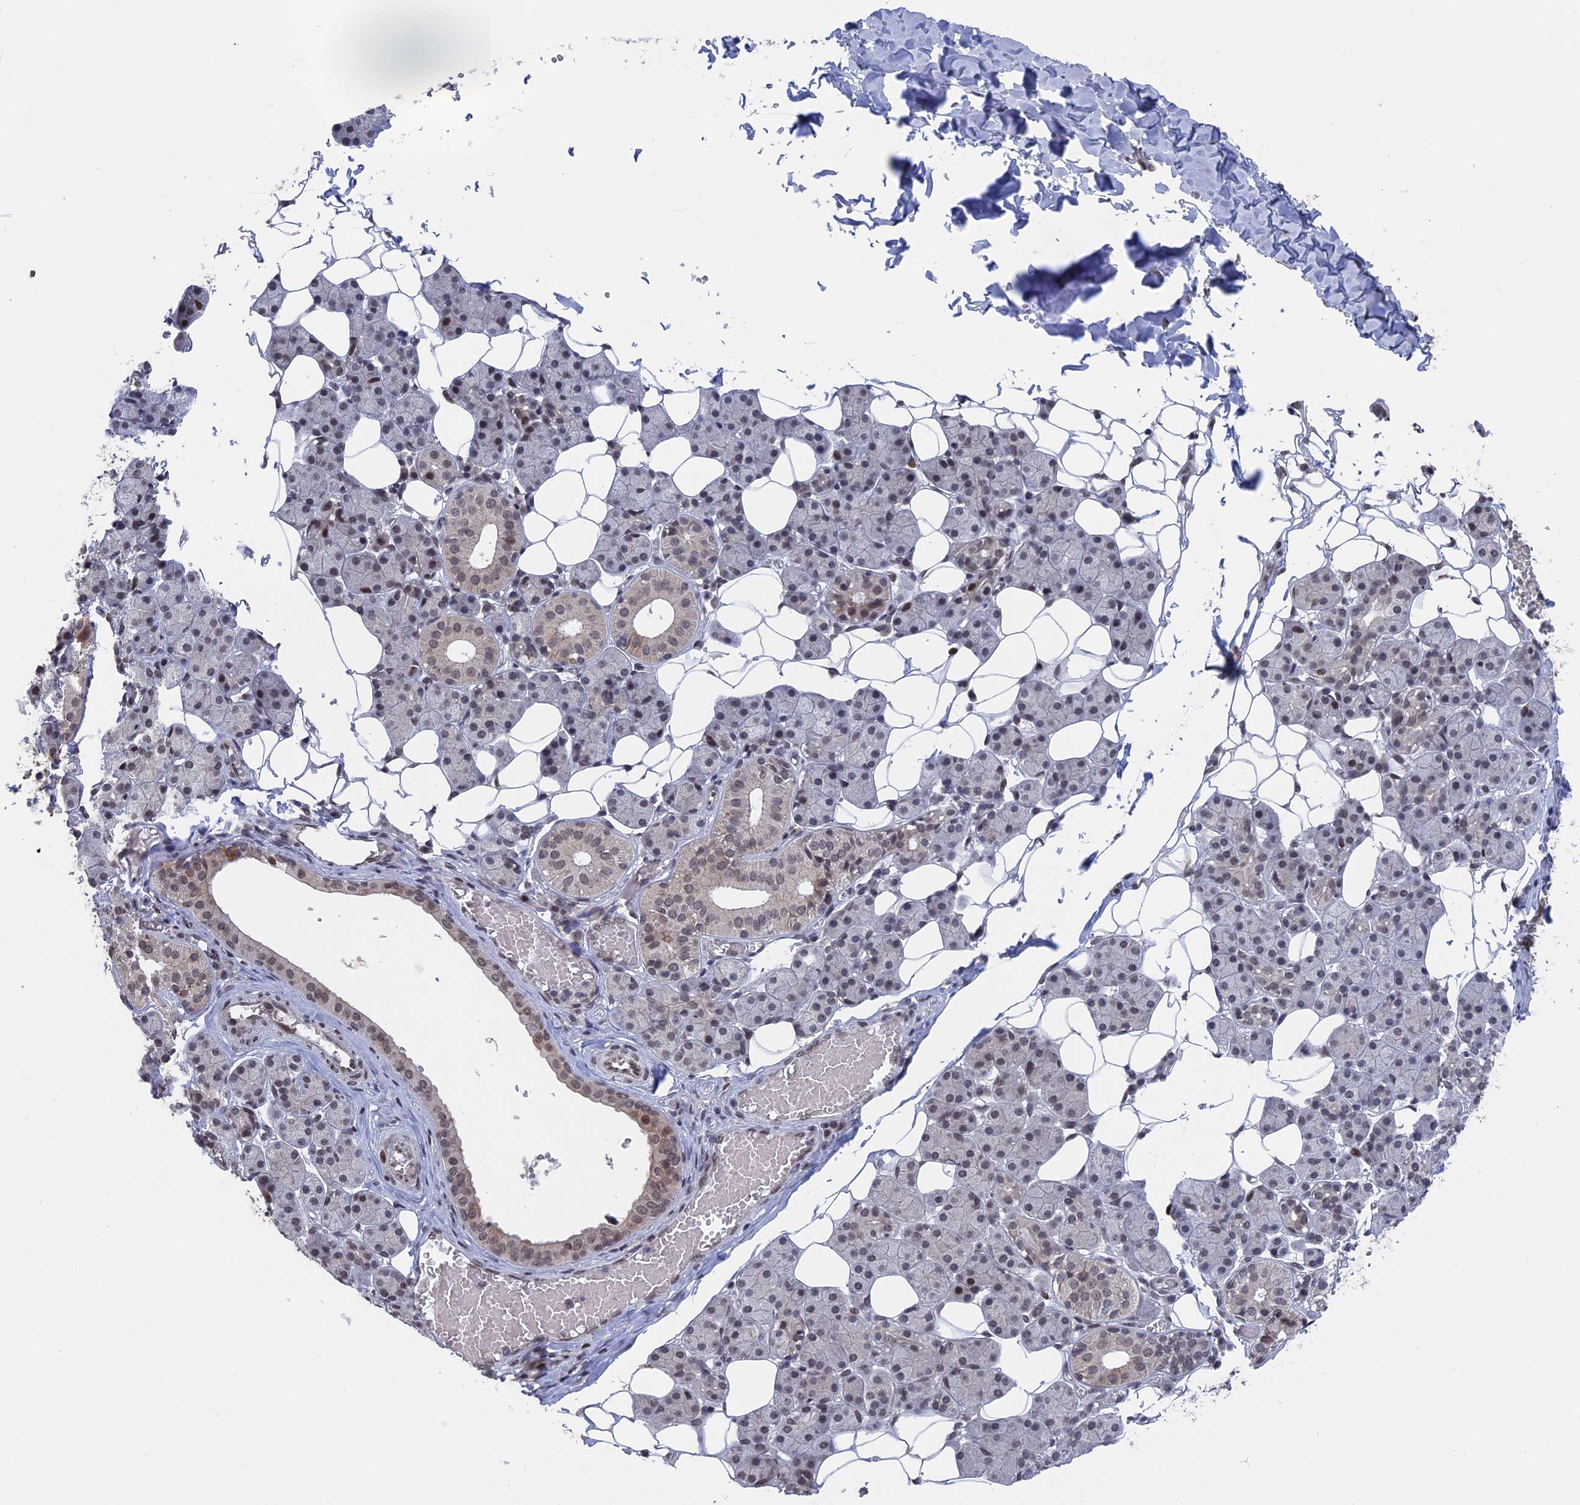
{"staining": {"intensity": "weak", "quantity": "25%-75%", "location": "cytoplasmic/membranous,nuclear"}, "tissue": "salivary gland", "cell_type": "Glandular cells", "image_type": "normal", "snomed": [{"axis": "morphology", "description": "Normal tissue, NOS"}, {"axis": "topography", "description": "Salivary gland"}], "caption": "Salivary gland stained for a protein displays weak cytoplasmic/membranous,nuclear positivity in glandular cells. The staining was performed using DAB (3,3'-diaminobenzidine), with brown indicating positive protein expression. Nuclei are stained blue with hematoxylin.", "gene": "NR2C2AP", "patient": {"sex": "female", "age": 33}}